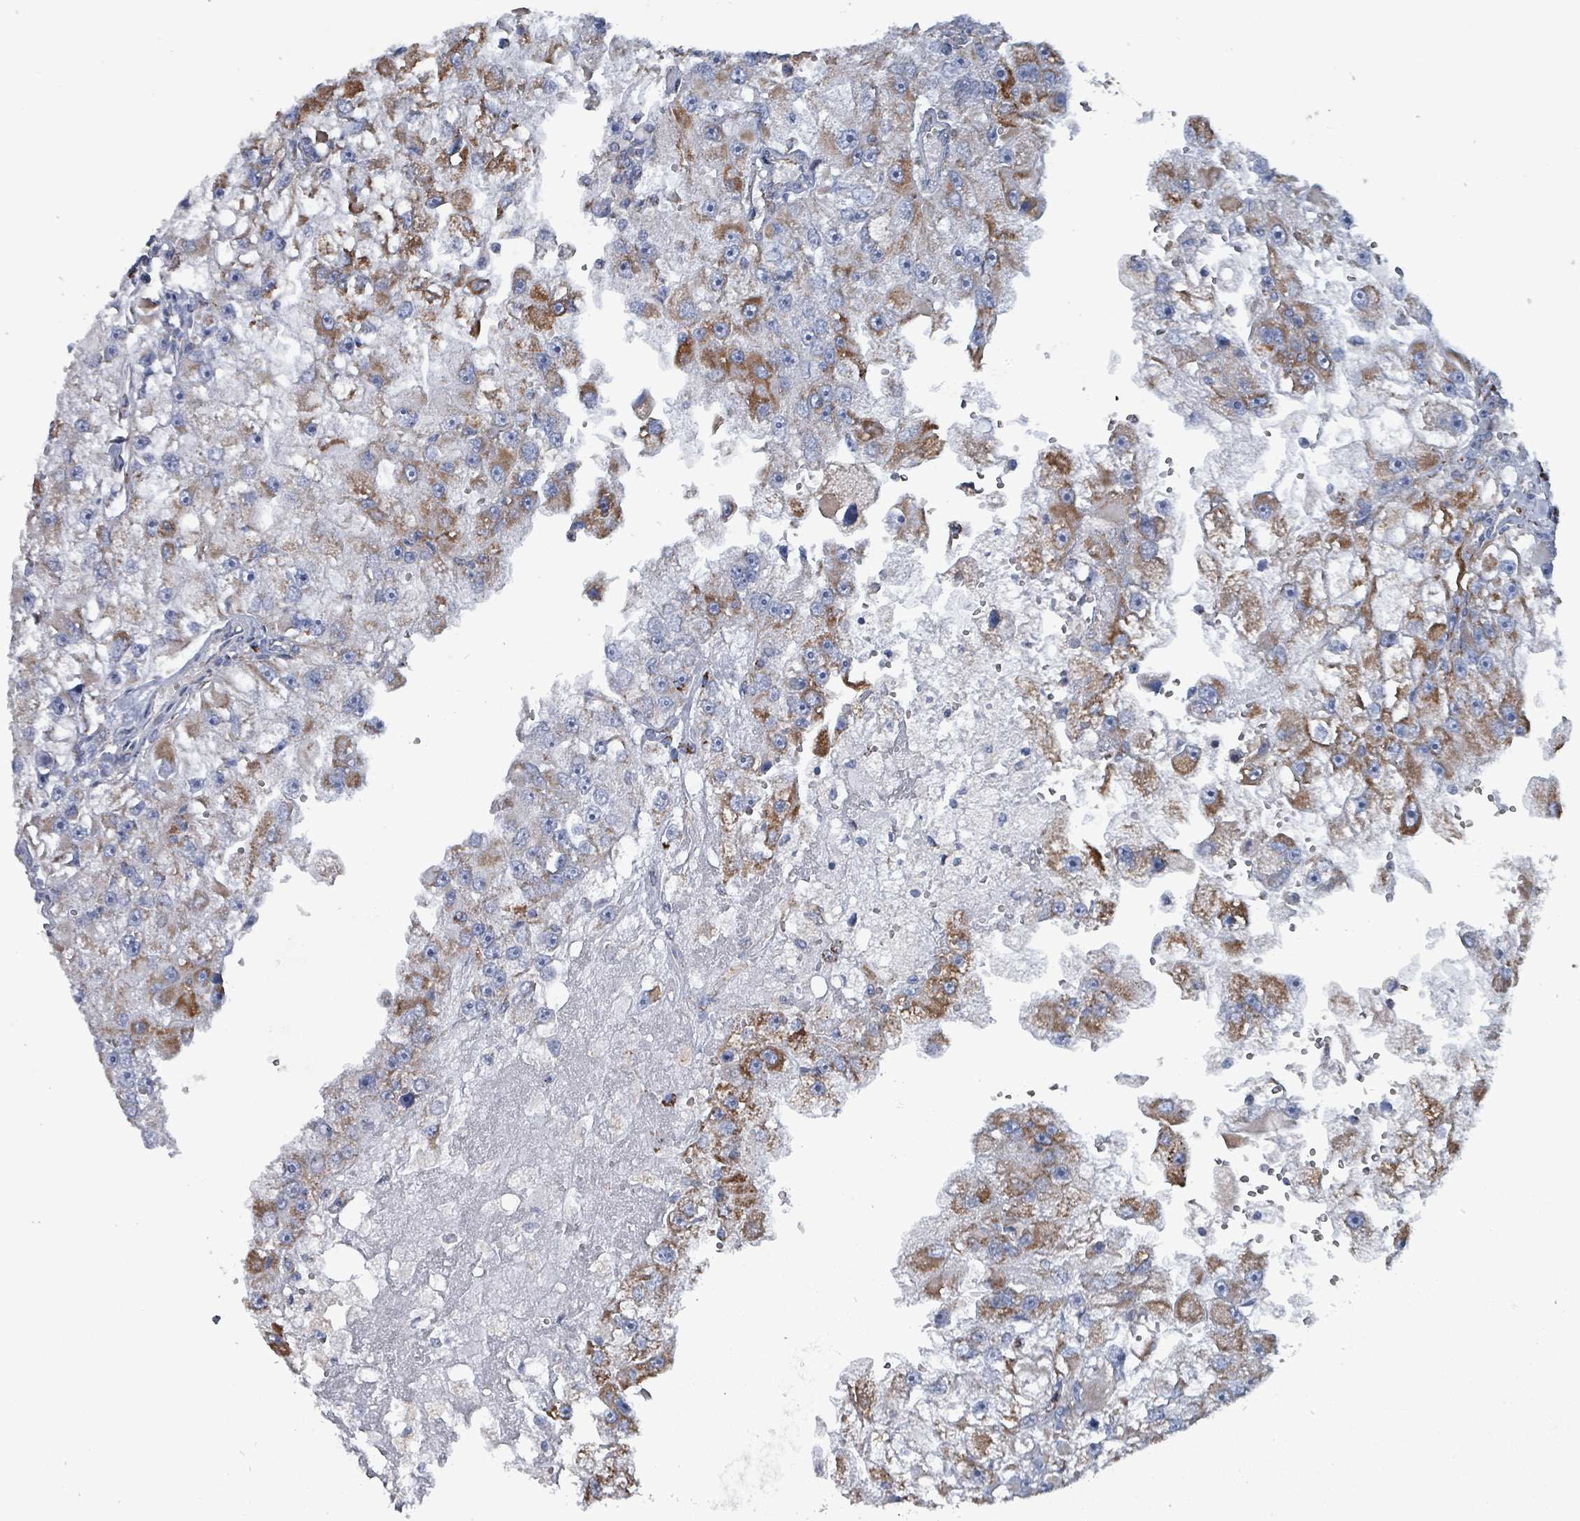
{"staining": {"intensity": "moderate", "quantity": ">75%", "location": "cytoplasmic/membranous"}, "tissue": "renal cancer", "cell_type": "Tumor cells", "image_type": "cancer", "snomed": [{"axis": "morphology", "description": "Adenocarcinoma, NOS"}, {"axis": "topography", "description": "Kidney"}], "caption": "A histopathology image of human adenocarcinoma (renal) stained for a protein reveals moderate cytoplasmic/membranous brown staining in tumor cells.", "gene": "IDH3B", "patient": {"sex": "male", "age": 63}}